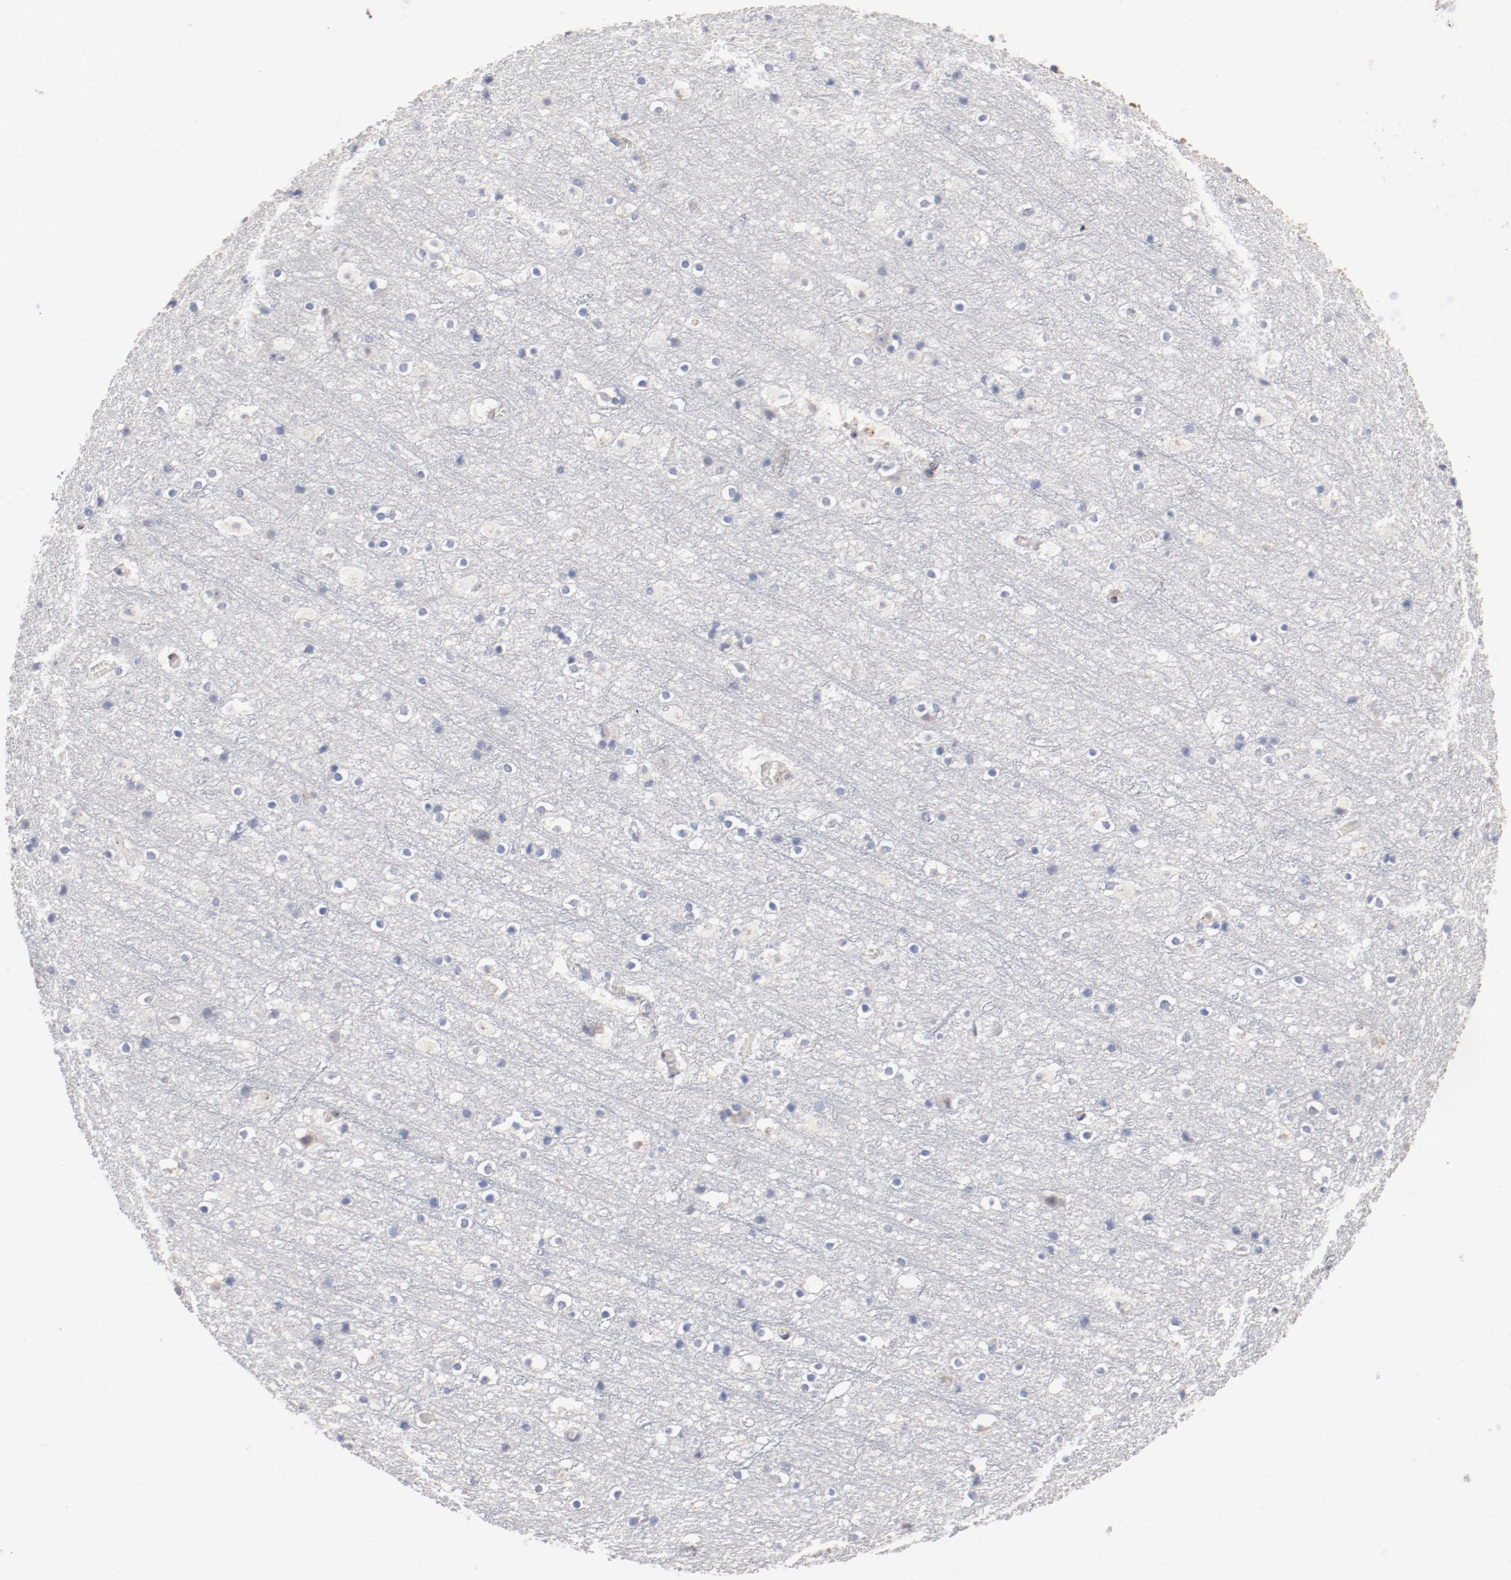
{"staining": {"intensity": "negative", "quantity": "none", "location": "none"}, "tissue": "cerebral cortex", "cell_type": "Endothelial cells", "image_type": "normal", "snomed": [{"axis": "morphology", "description": "Normal tissue, NOS"}, {"axis": "topography", "description": "Cerebral cortex"}], "caption": "IHC photomicrograph of benign human cerebral cortex stained for a protein (brown), which shows no staining in endothelial cells. The staining is performed using DAB (3,3'-diaminobenzidine) brown chromogen with nuclei counter-stained in using hematoxylin.", "gene": "AK7", "patient": {"sex": "male", "age": 45}}